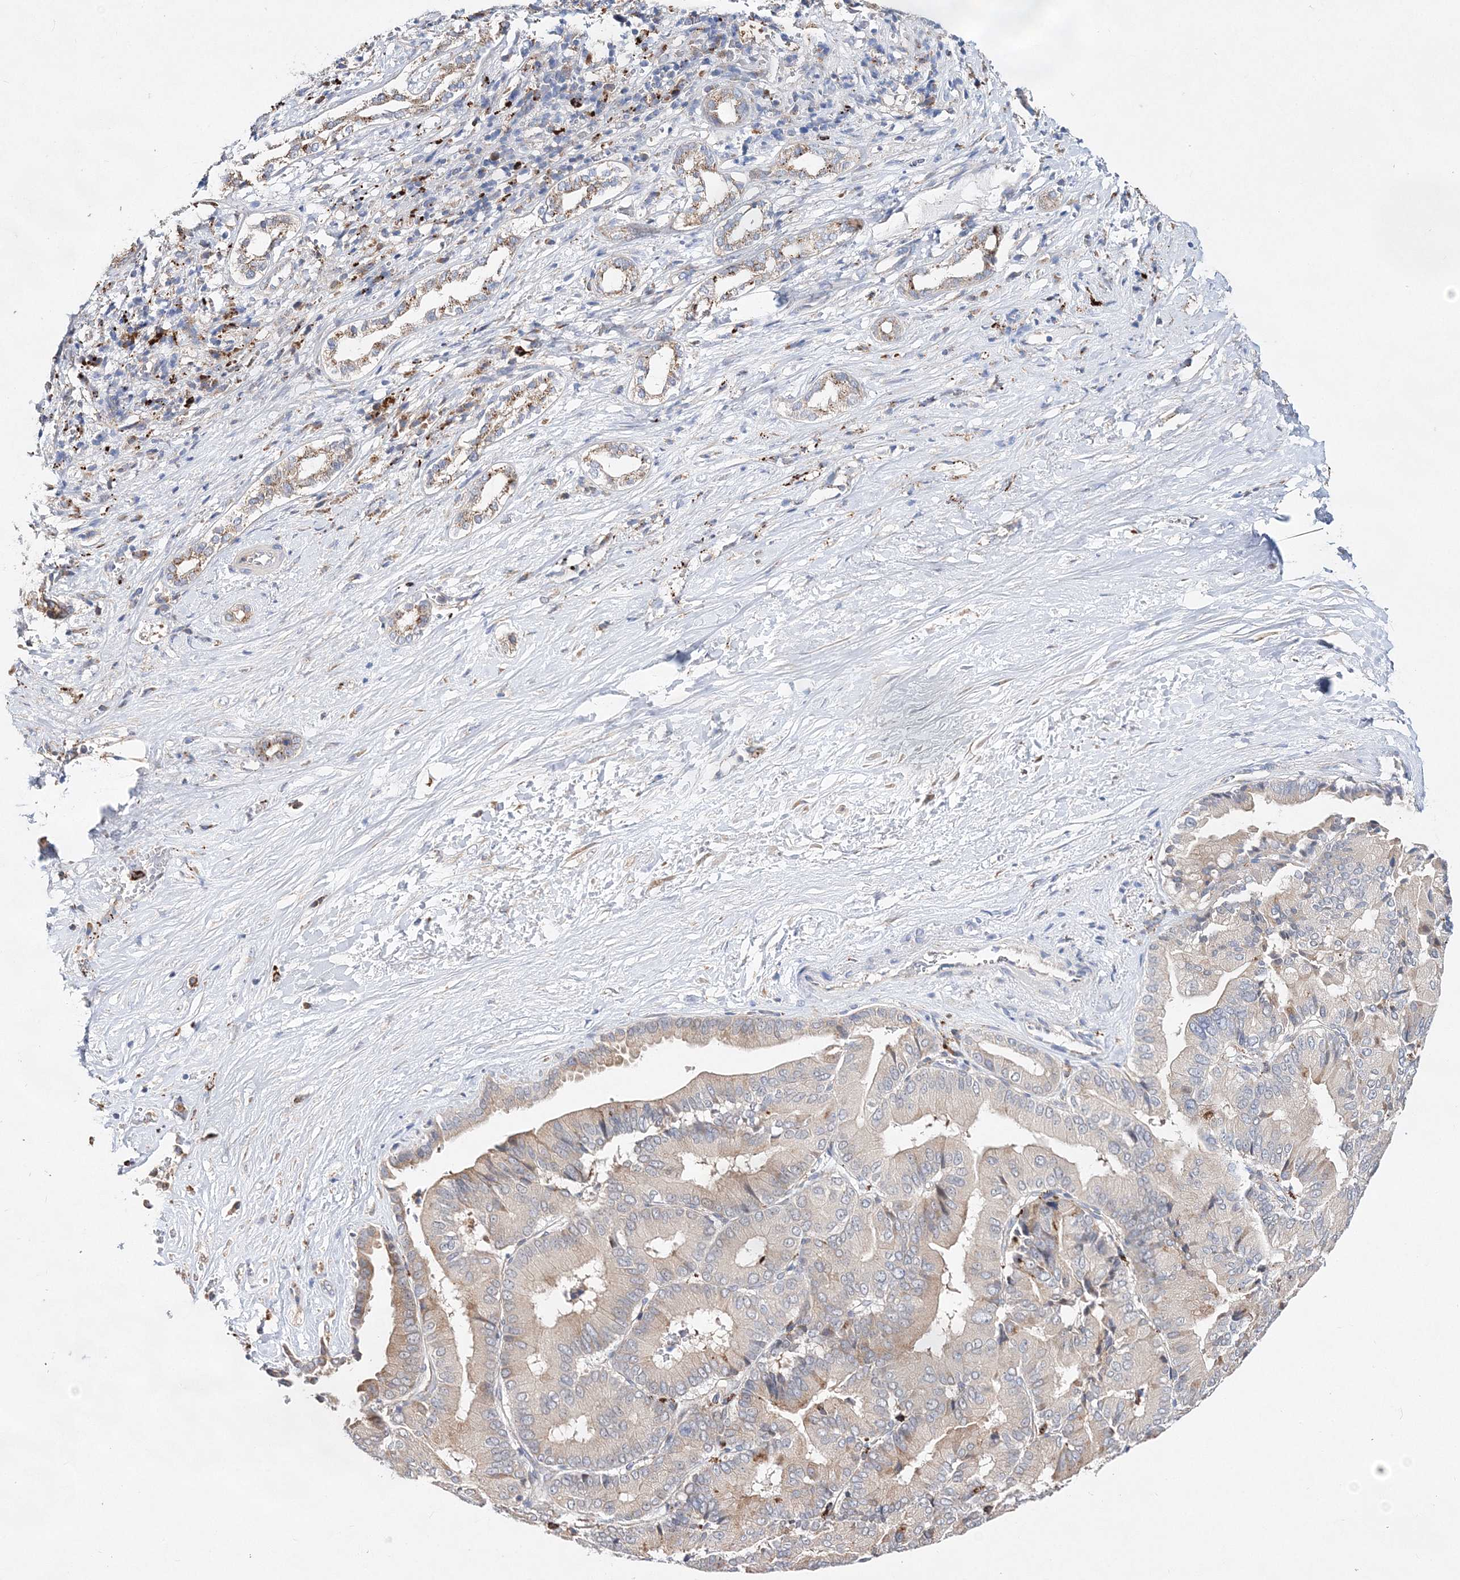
{"staining": {"intensity": "moderate", "quantity": "<25%", "location": "cytoplasmic/membranous"}, "tissue": "liver cancer", "cell_type": "Tumor cells", "image_type": "cancer", "snomed": [{"axis": "morphology", "description": "Cholangiocarcinoma"}, {"axis": "topography", "description": "Liver"}], "caption": "The micrograph reveals a brown stain indicating the presence of a protein in the cytoplasmic/membranous of tumor cells in liver cancer (cholangiocarcinoma).", "gene": "C3orf38", "patient": {"sex": "female", "age": 75}}